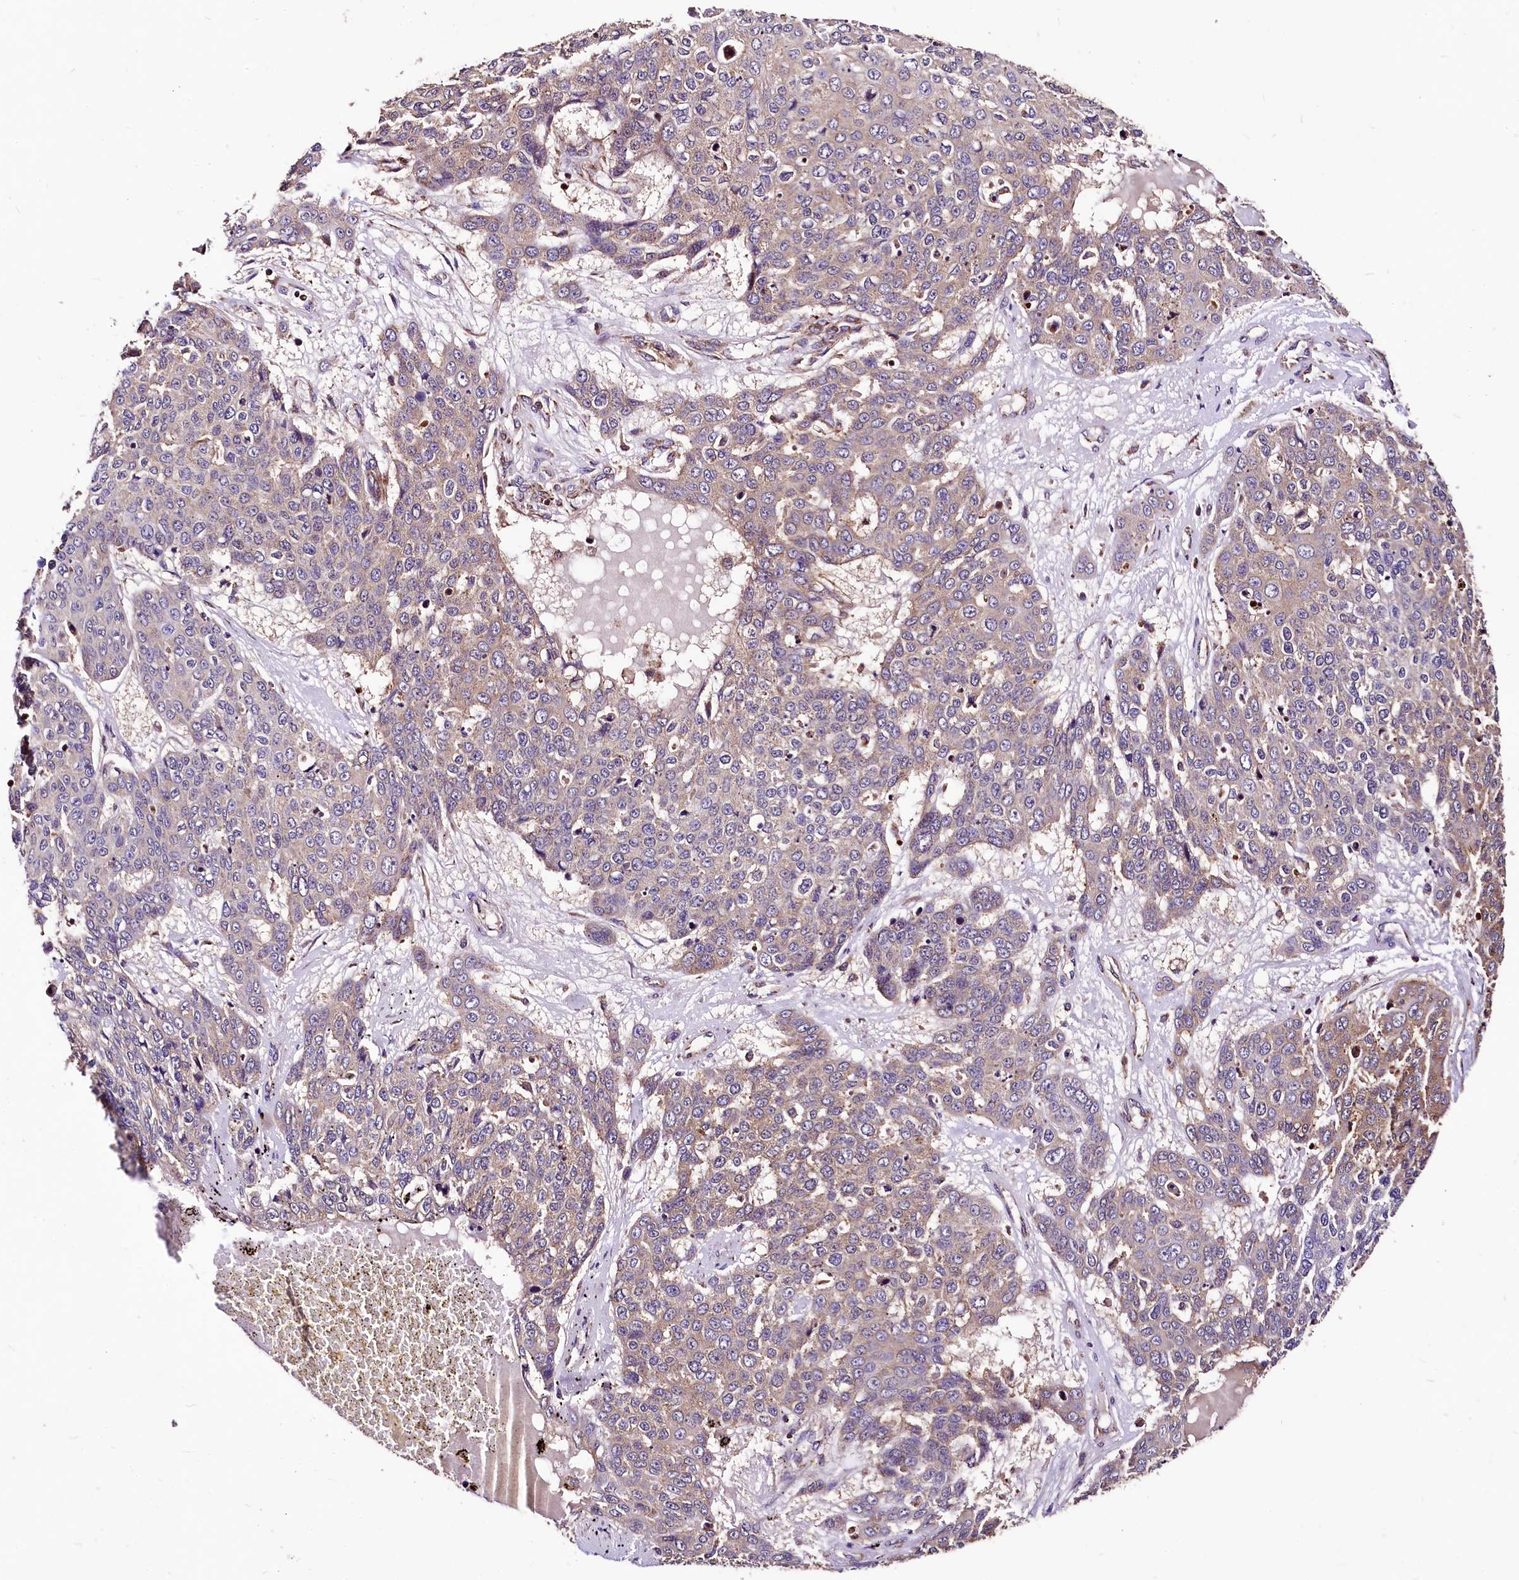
{"staining": {"intensity": "weak", "quantity": "25%-75%", "location": "cytoplasmic/membranous"}, "tissue": "skin cancer", "cell_type": "Tumor cells", "image_type": "cancer", "snomed": [{"axis": "morphology", "description": "Squamous cell carcinoma, NOS"}, {"axis": "topography", "description": "Skin"}], "caption": "Skin cancer (squamous cell carcinoma) tissue demonstrates weak cytoplasmic/membranous staining in about 25%-75% of tumor cells", "gene": "LRSAM1", "patient": {"sex": "male", "age": 71}}